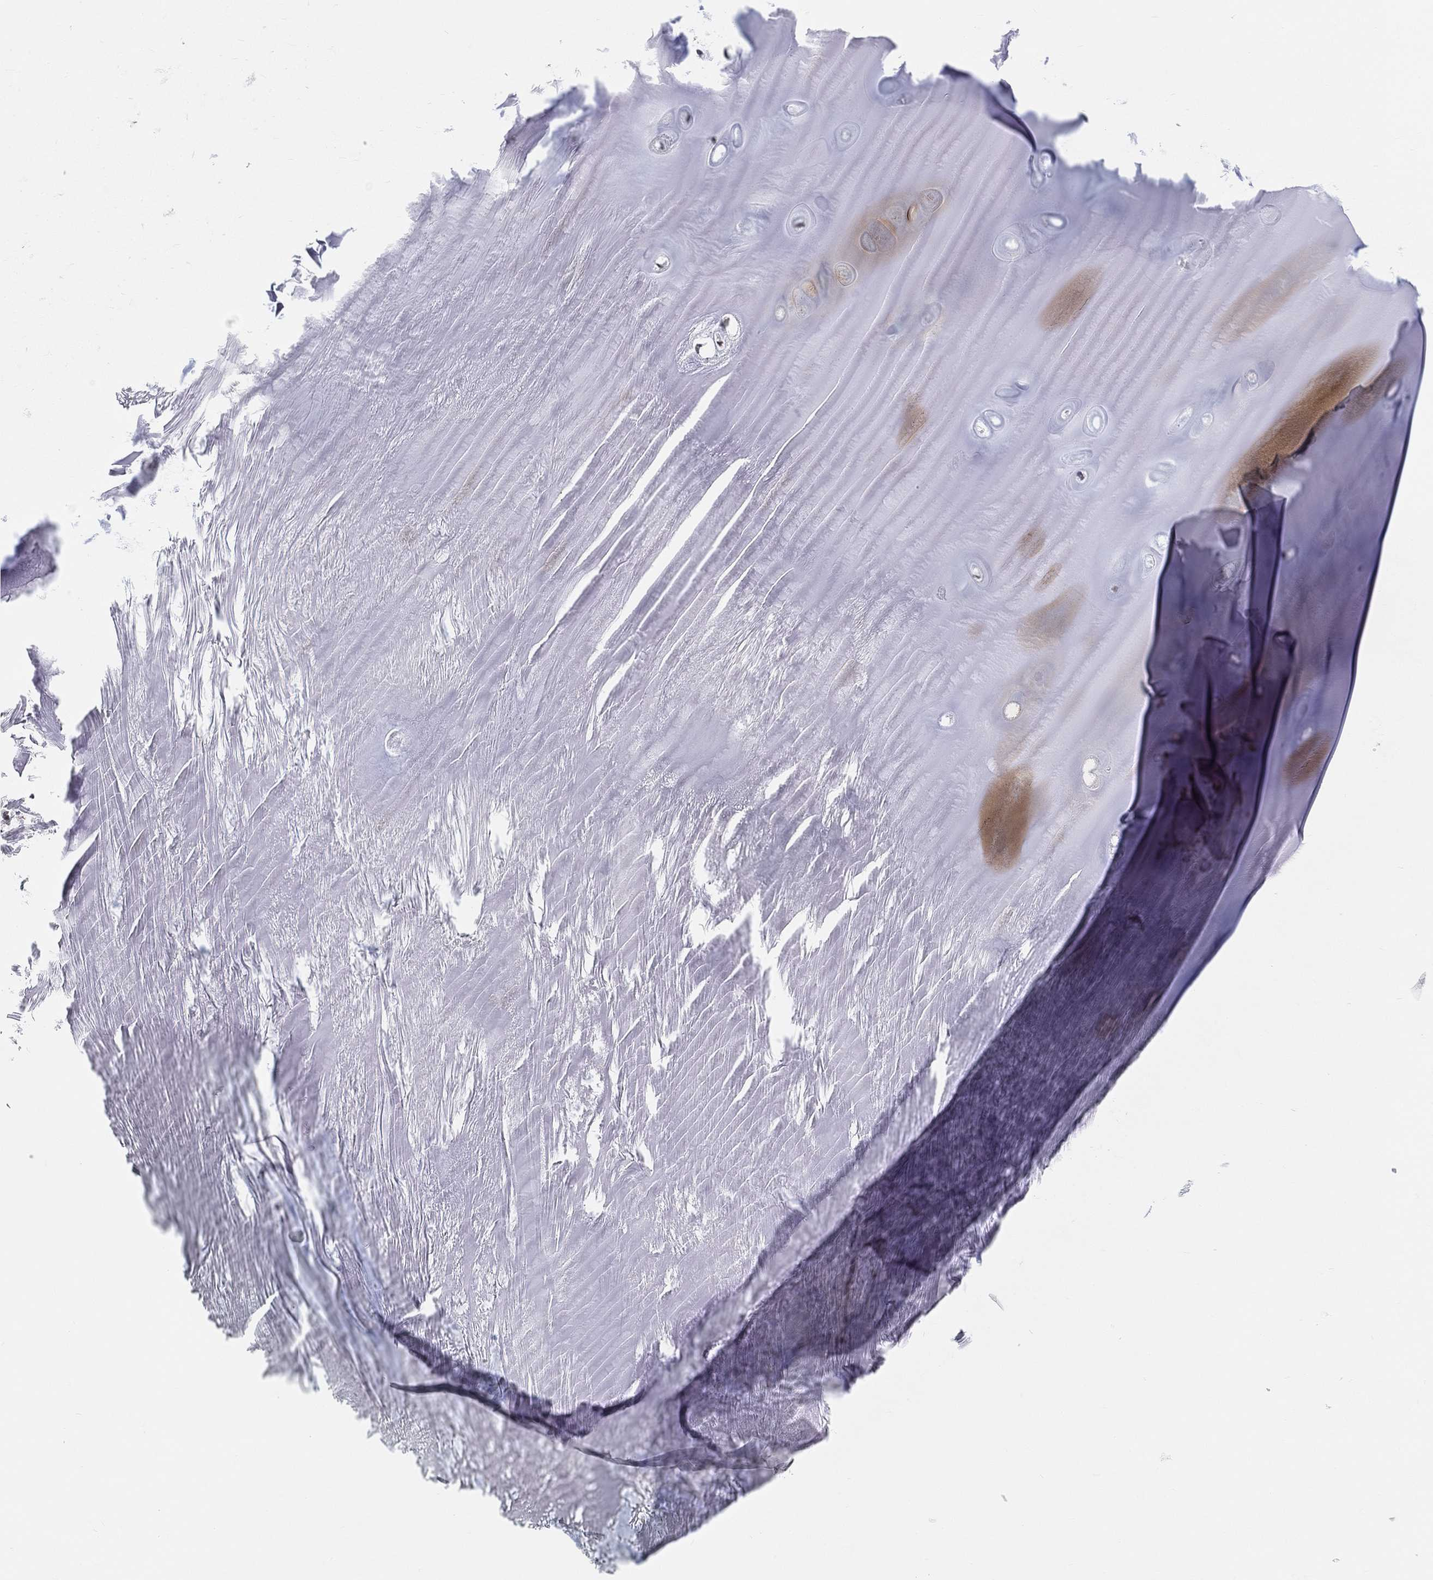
{"staining": {"intensity": "negative", "quantity": "none", "location": "none"}, "tissue": "adipose tissue", "cell_type": "Adipocytes", "image_type": "normal", "snomed": [{"axis": "morphology", "description": "Normal tissue, NOS"}, {"axis": "topography", "description": "Cartilage tissue"}], "caption": "IHC micrograph of benign human adipose tissue stained for a protein (brown), which exhibits no staining in adipocytes.", "gene": "ARG1", "patient": {"sex": "male", "age": 81}}